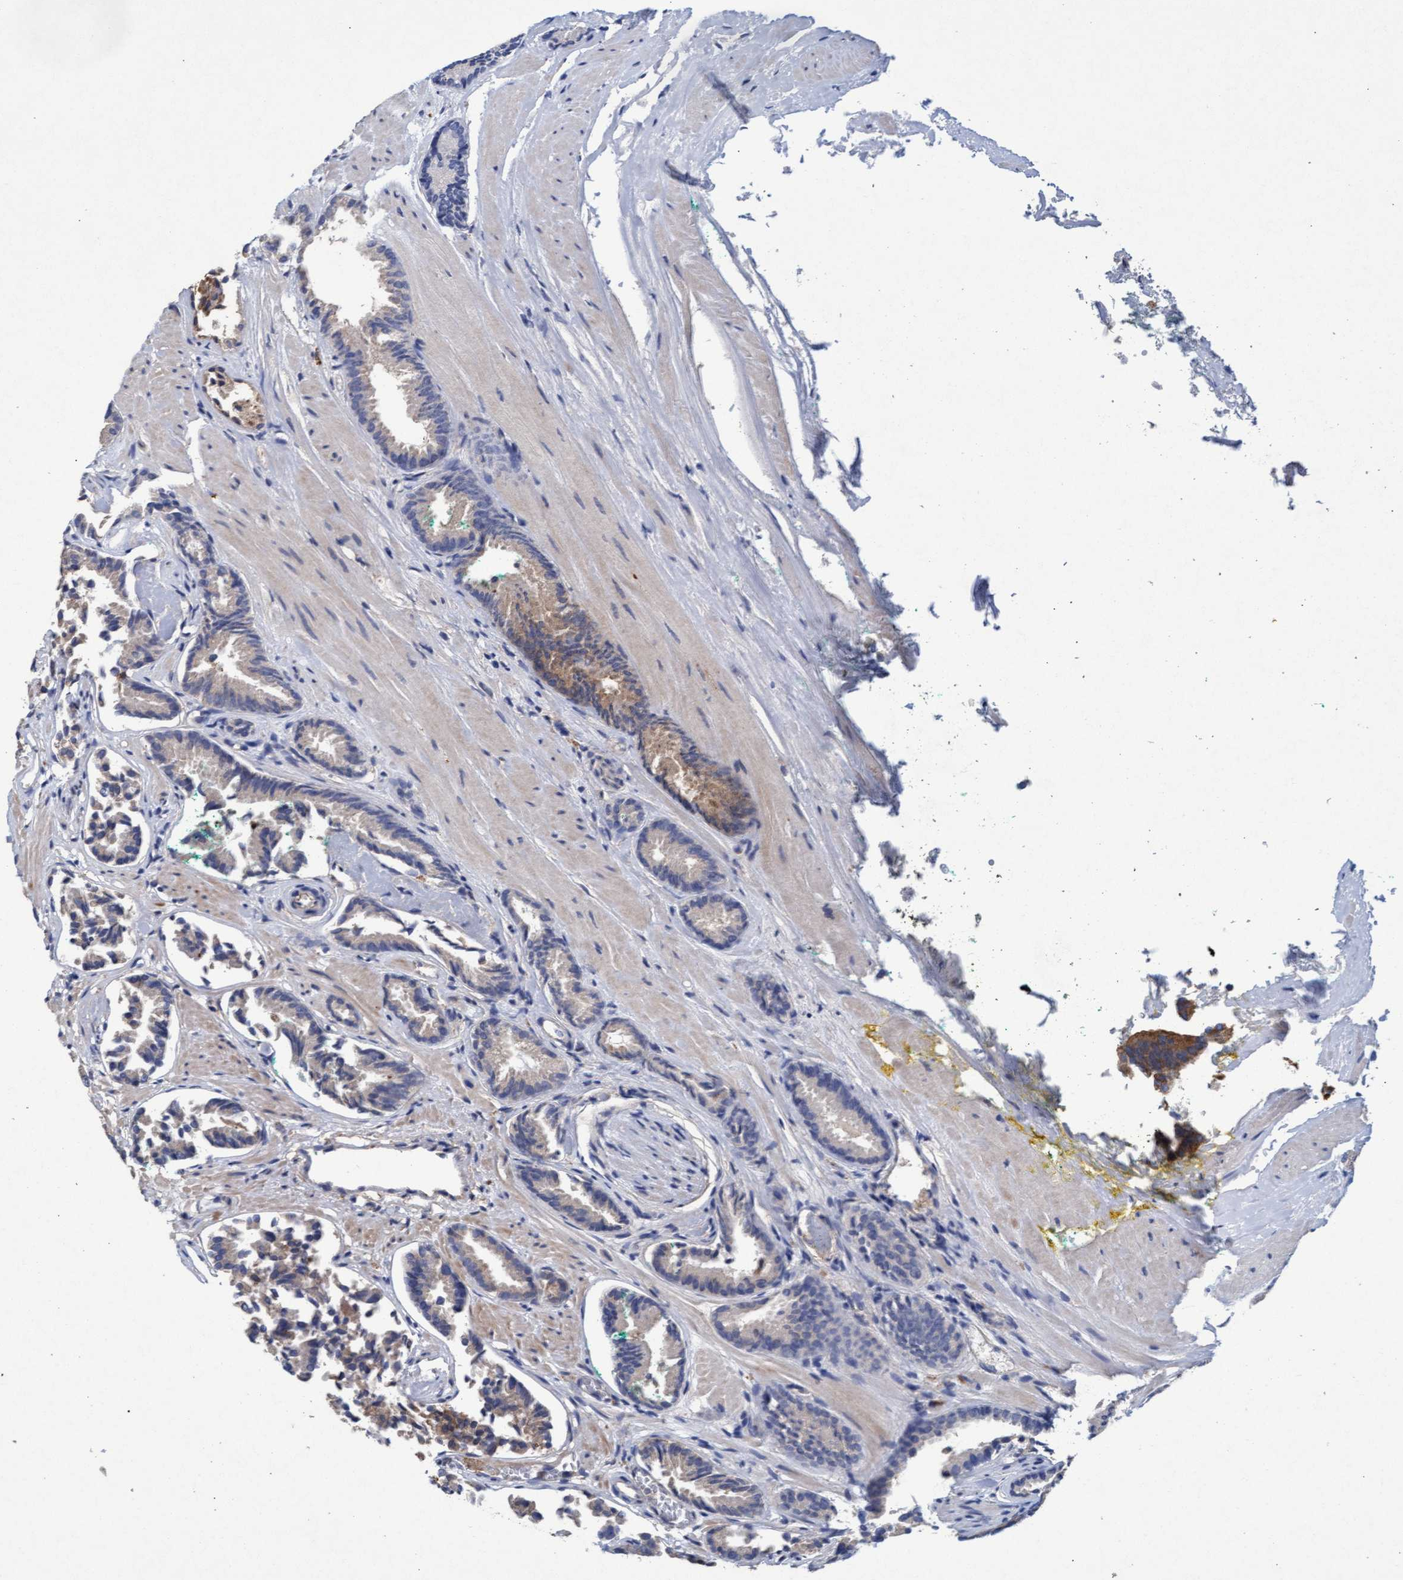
{"staining": {"intensity": "moderate", "quantity": "<25%", "location": "cytoplasmic/membranous"}, "tissue": "prostate cancer", "cell_type": "Tumor cells", "image_type": "cancer", "snomed": [{"axis": "morphology", "description": "Adenocarcinoma, Low grade"}, {"axis": "topography", "description": "Prostate"}], "caption": "A high-resolution micrograph shows immunohistochemistry staining of prostate cancer (low-grade adenocarcinoma), which displays moderate cytoplasmic/membranous expression in approximately <25% of tumor cells.", "gene": "MRPL38", "patient": {"sex": "male", "age": 51}}